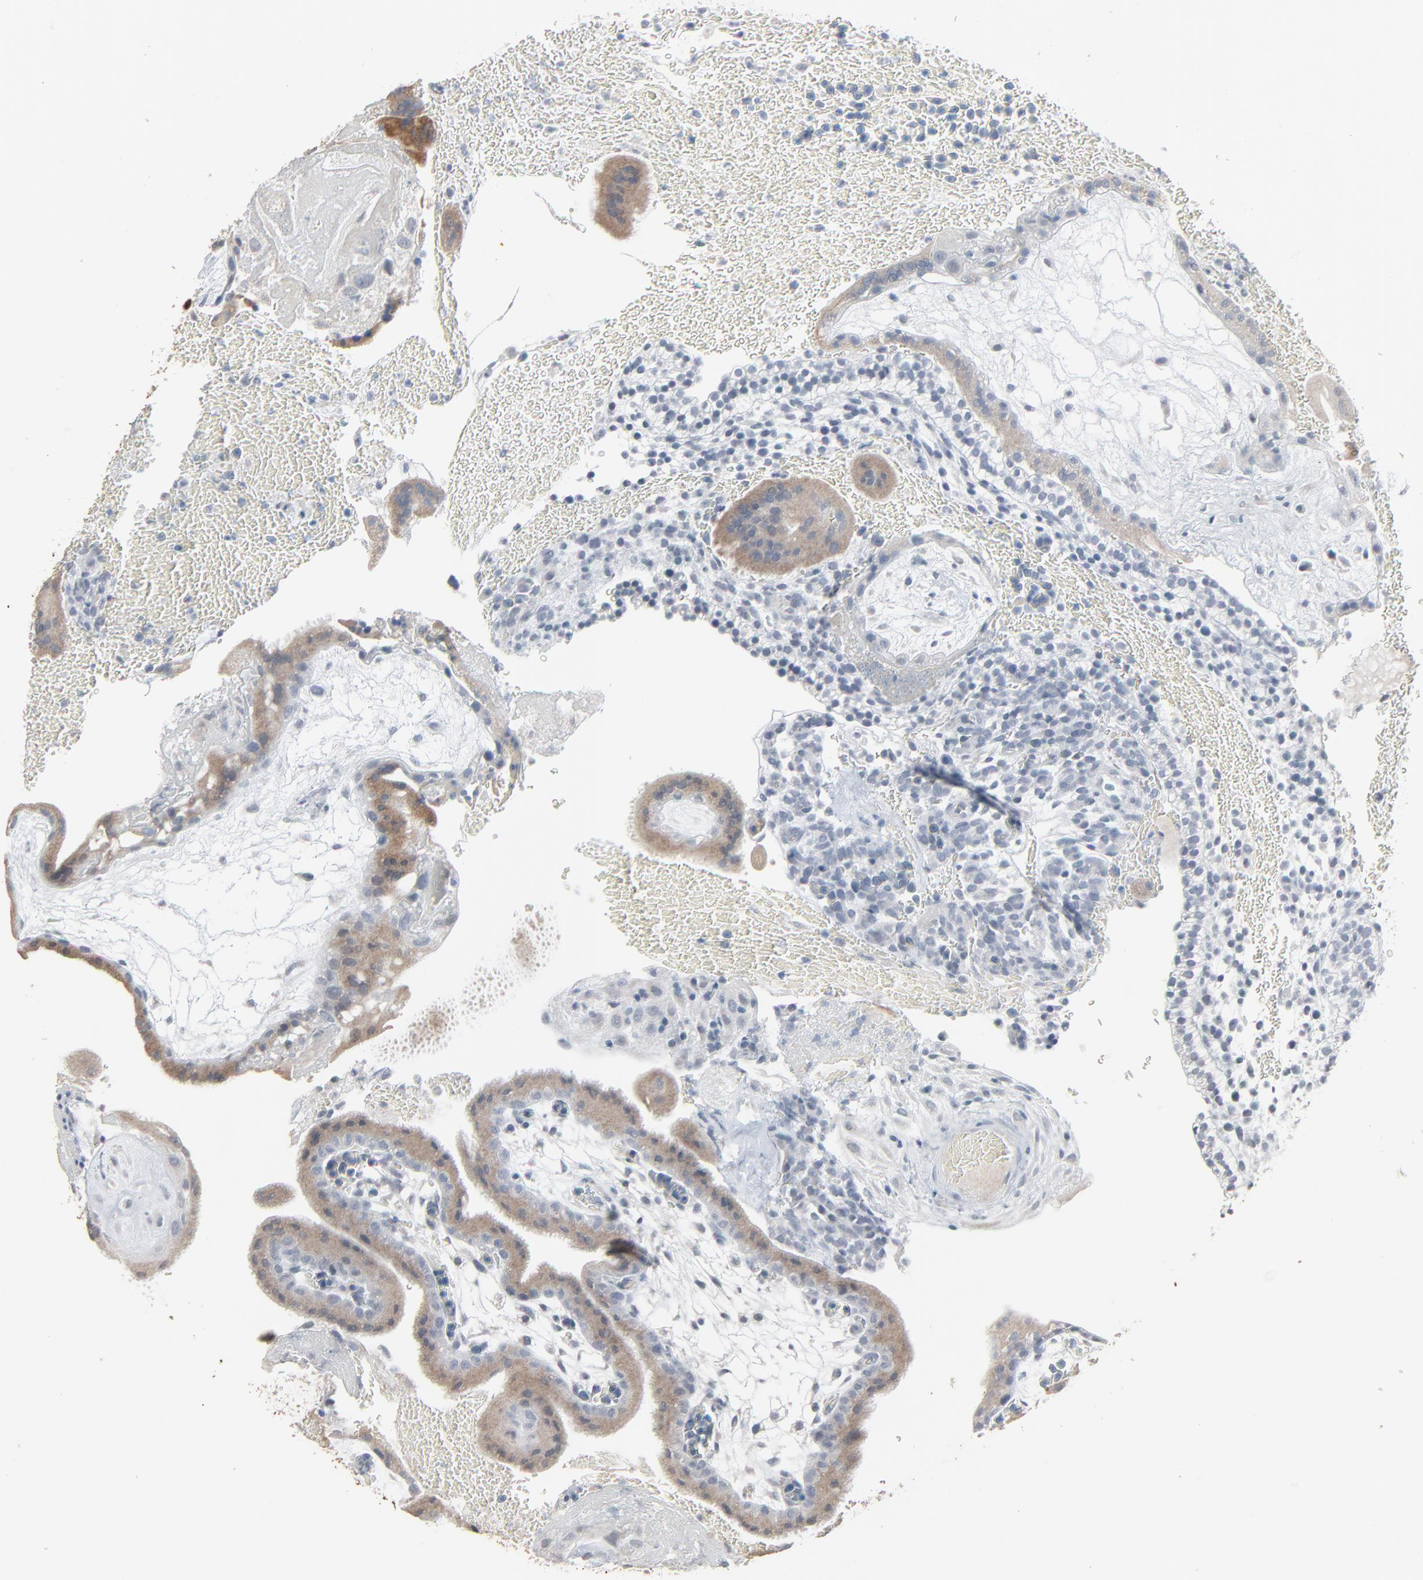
{"staining": {"intensity": "moderate", "quantity": ">75%", "location": "cytoplasmic/membranous"}, "tissue": "placenta", "cell_type": "Trophoblastic cells", "image_type": "normal", "snomed": [{"axis": "morphology", "description": "Normal tissue, NOS"}, {"axis": "topography", "description": "Placenta"}], "caption": "Placenta stained with DAB (3,3'-diaminobenzidine) immunohistochemistry (IHC) displays medium levels of moderate cytoplasmic/membranous expression in approximately >75% of trophoblastic cells.", "gene": "SAGE1", "patient": {"sex": "female", "age": 19}}